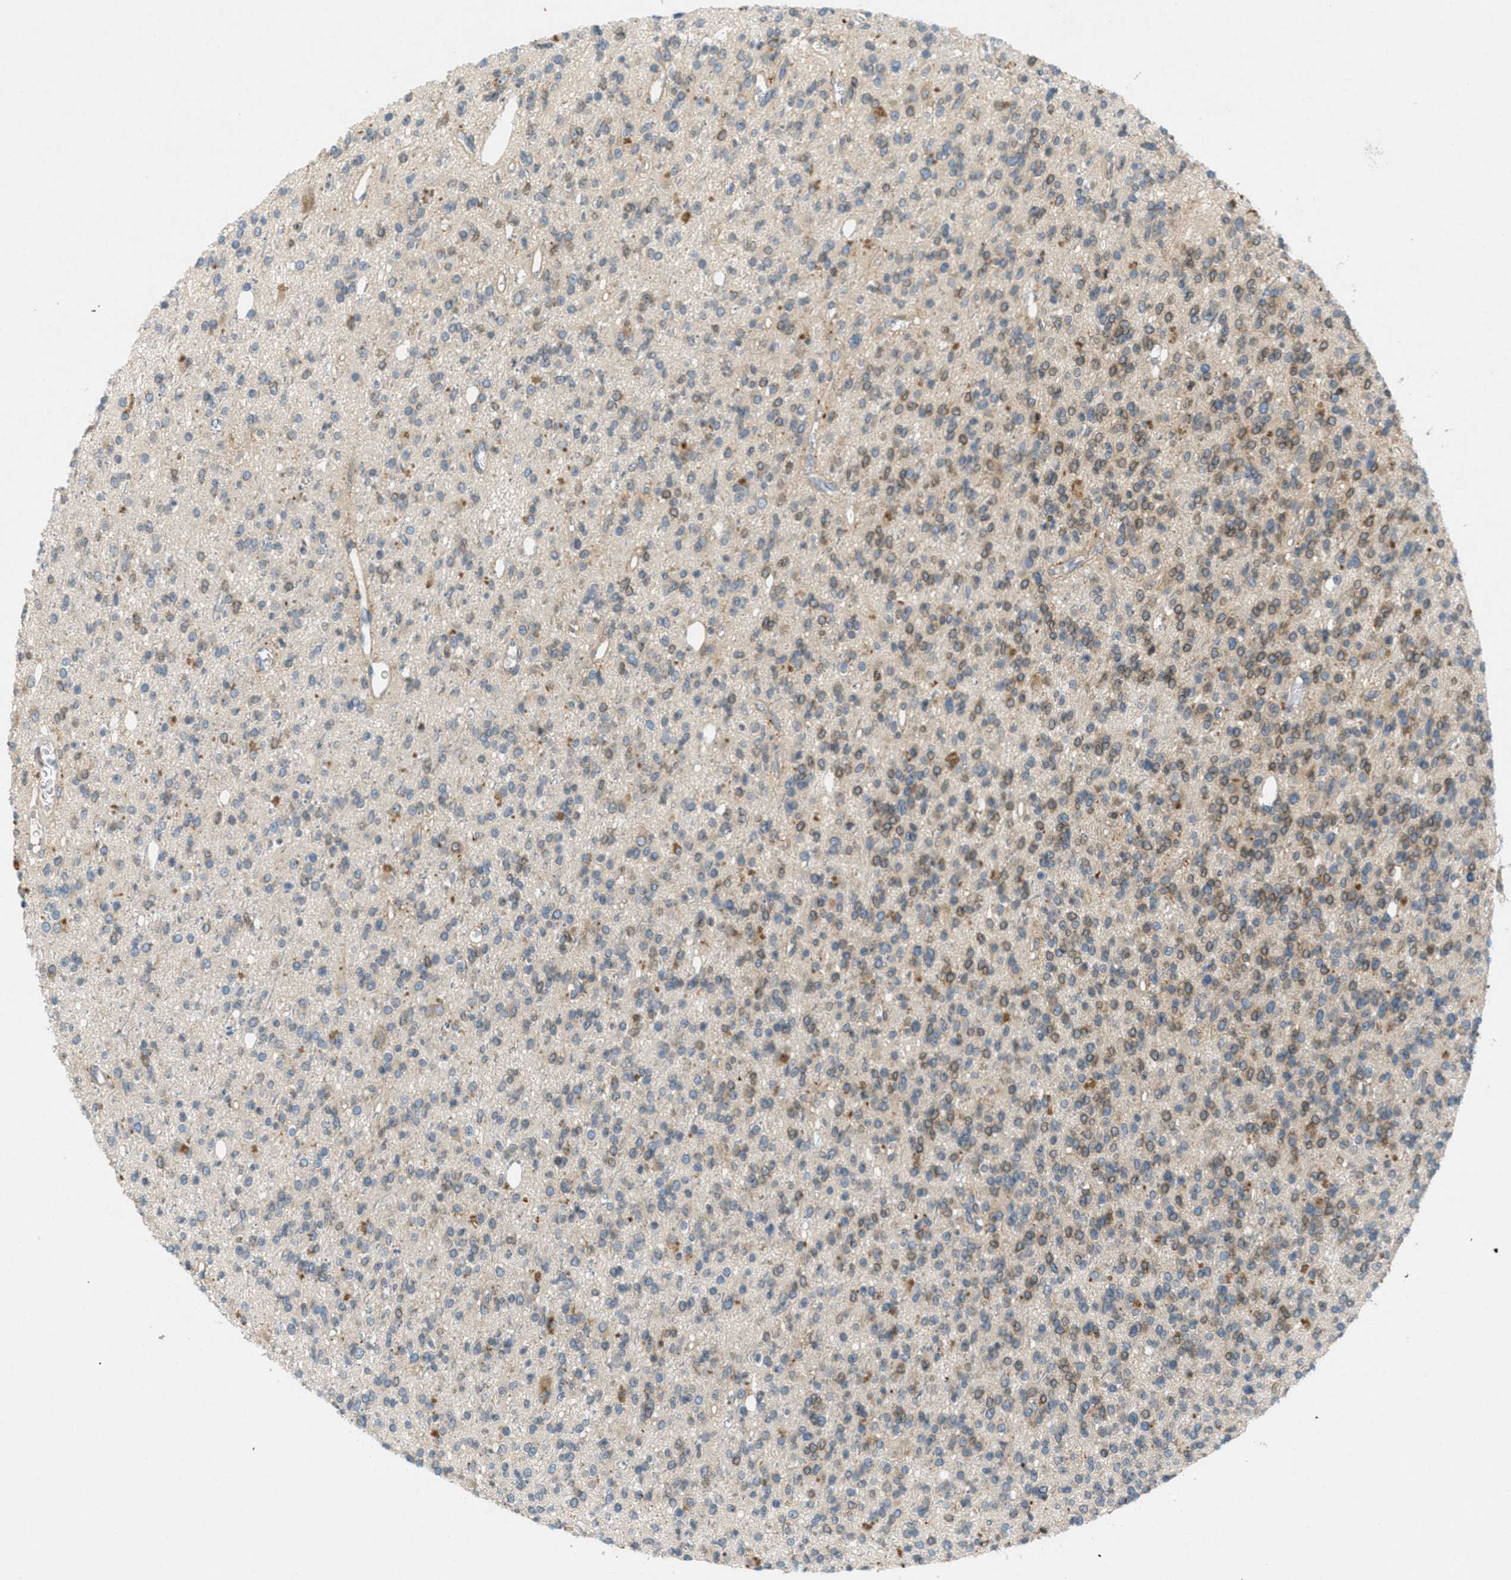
{"staining": {"intensity": "moderate", "quantity": "<25%", "location": "cytoplasmic/membranous"}, "tissue": "glioma", "cell_type": "Tumor cells", "image_type": "cancer", "snomed": [{"axis": "morphology", "description": "Glioma, malignant, High grade"}, {"axis": "topography", "description": "Brain"}], "caption": "Immunohistochemical staining of malignant glioma (high-grade) exhibits moderate cytoplasmic/membranous protein staining in approximately <25% of tumor cells.", "gene": "SIGMAR1", "patient": {"sex": "male", "age": 34}}